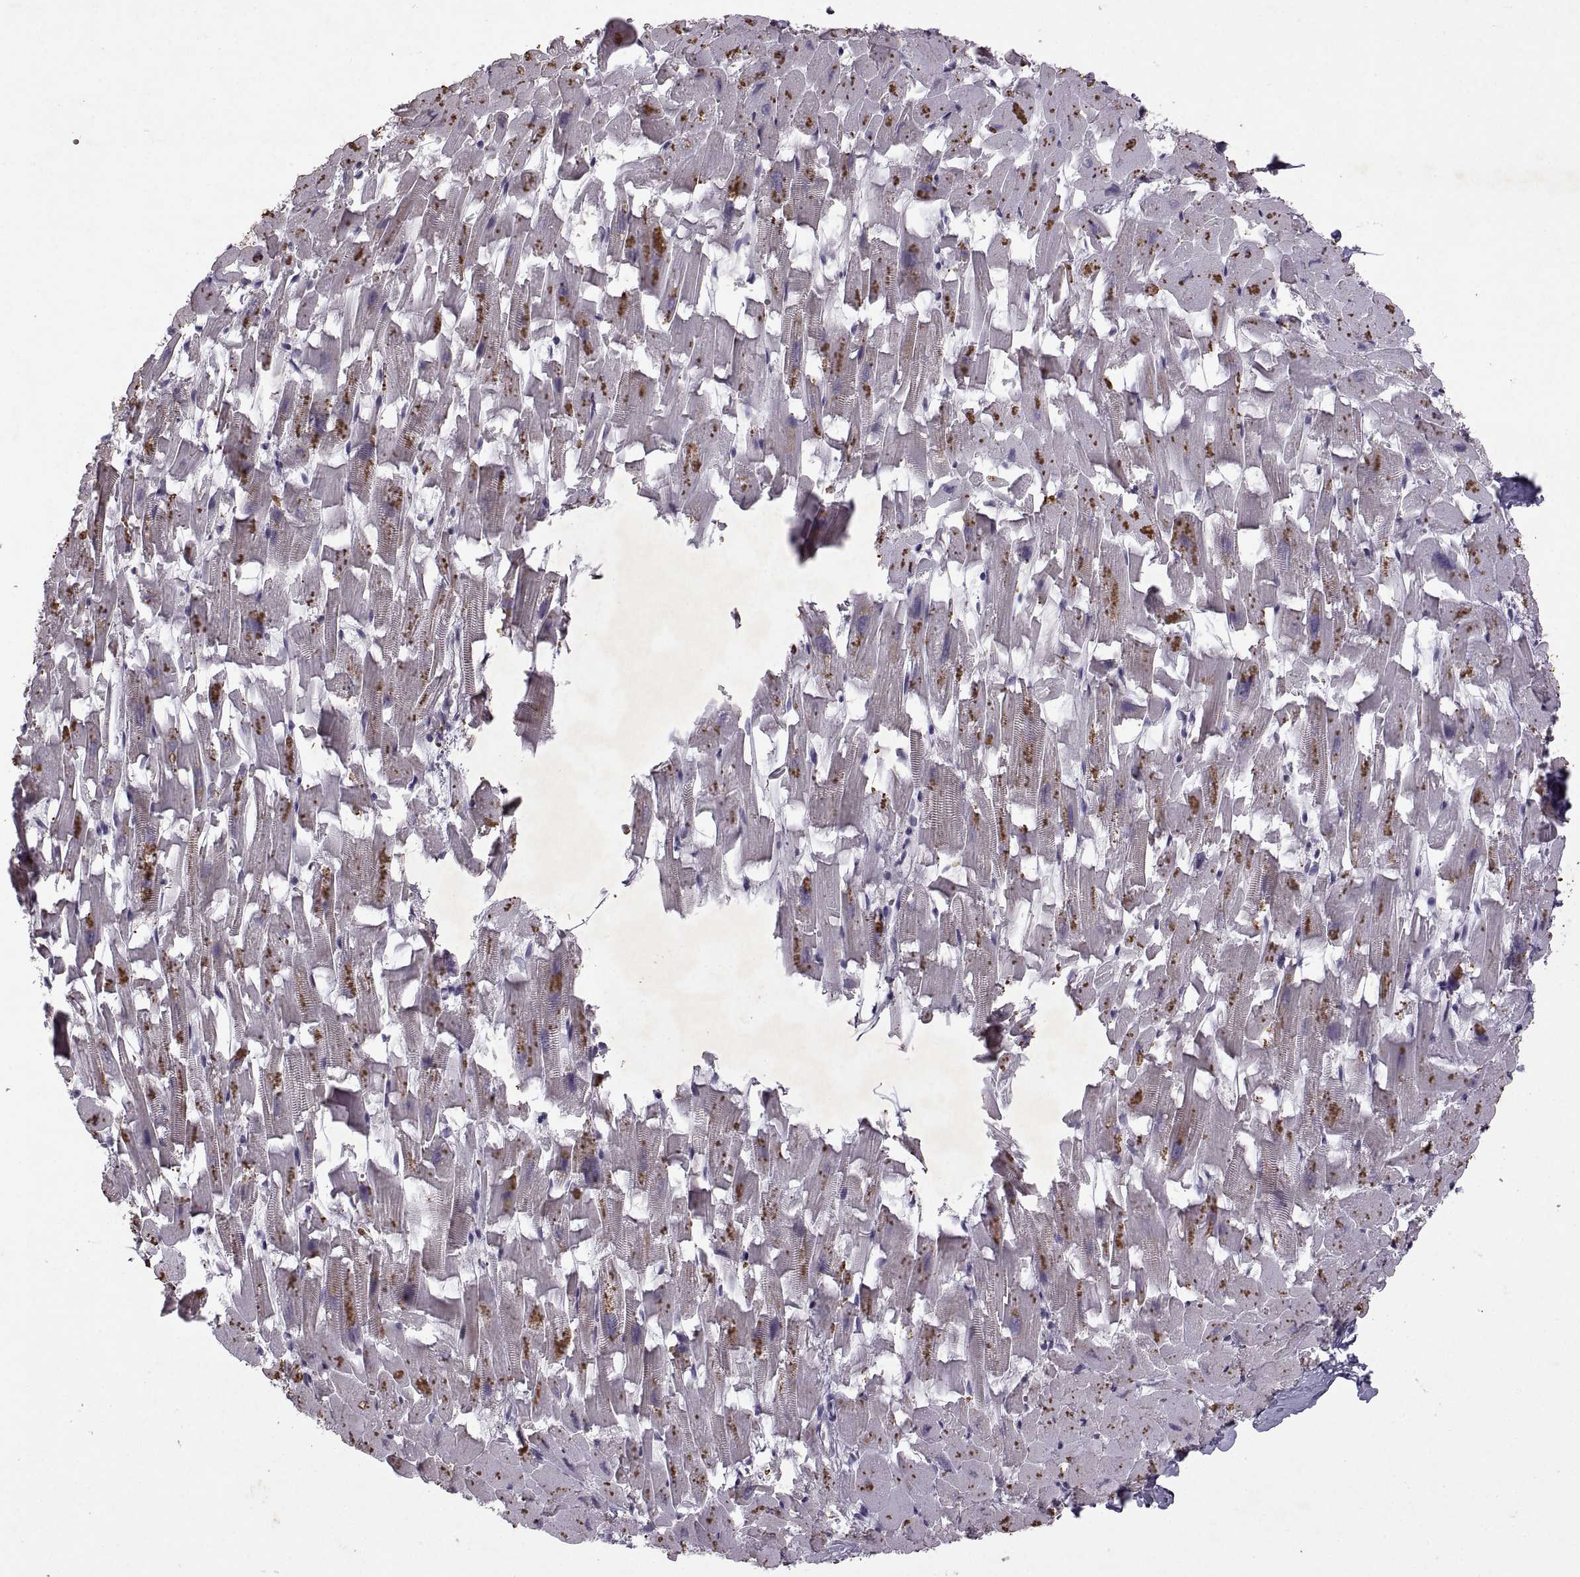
{"staining": {"intensity": "strong", "quantity": "<25%", "location": "nuclear"}, "tissue": "heart muscle", "cell_type": "Cardiomyocytes", "image_type": "normal", "snomed": [{"axis": "morphology", "description": "Normal tissue, NOS"}, {"axis": "topography", "description": "Heart"}], "caption": "An immunohistochemistry (IHC) image of benign tissue is shown. Protein staining in brown shows strong nuclear positivity in heart muscle within cardiomyocytes.", "gene": "SINHCAF", "patient": {"sex": "female", "age": 64}}